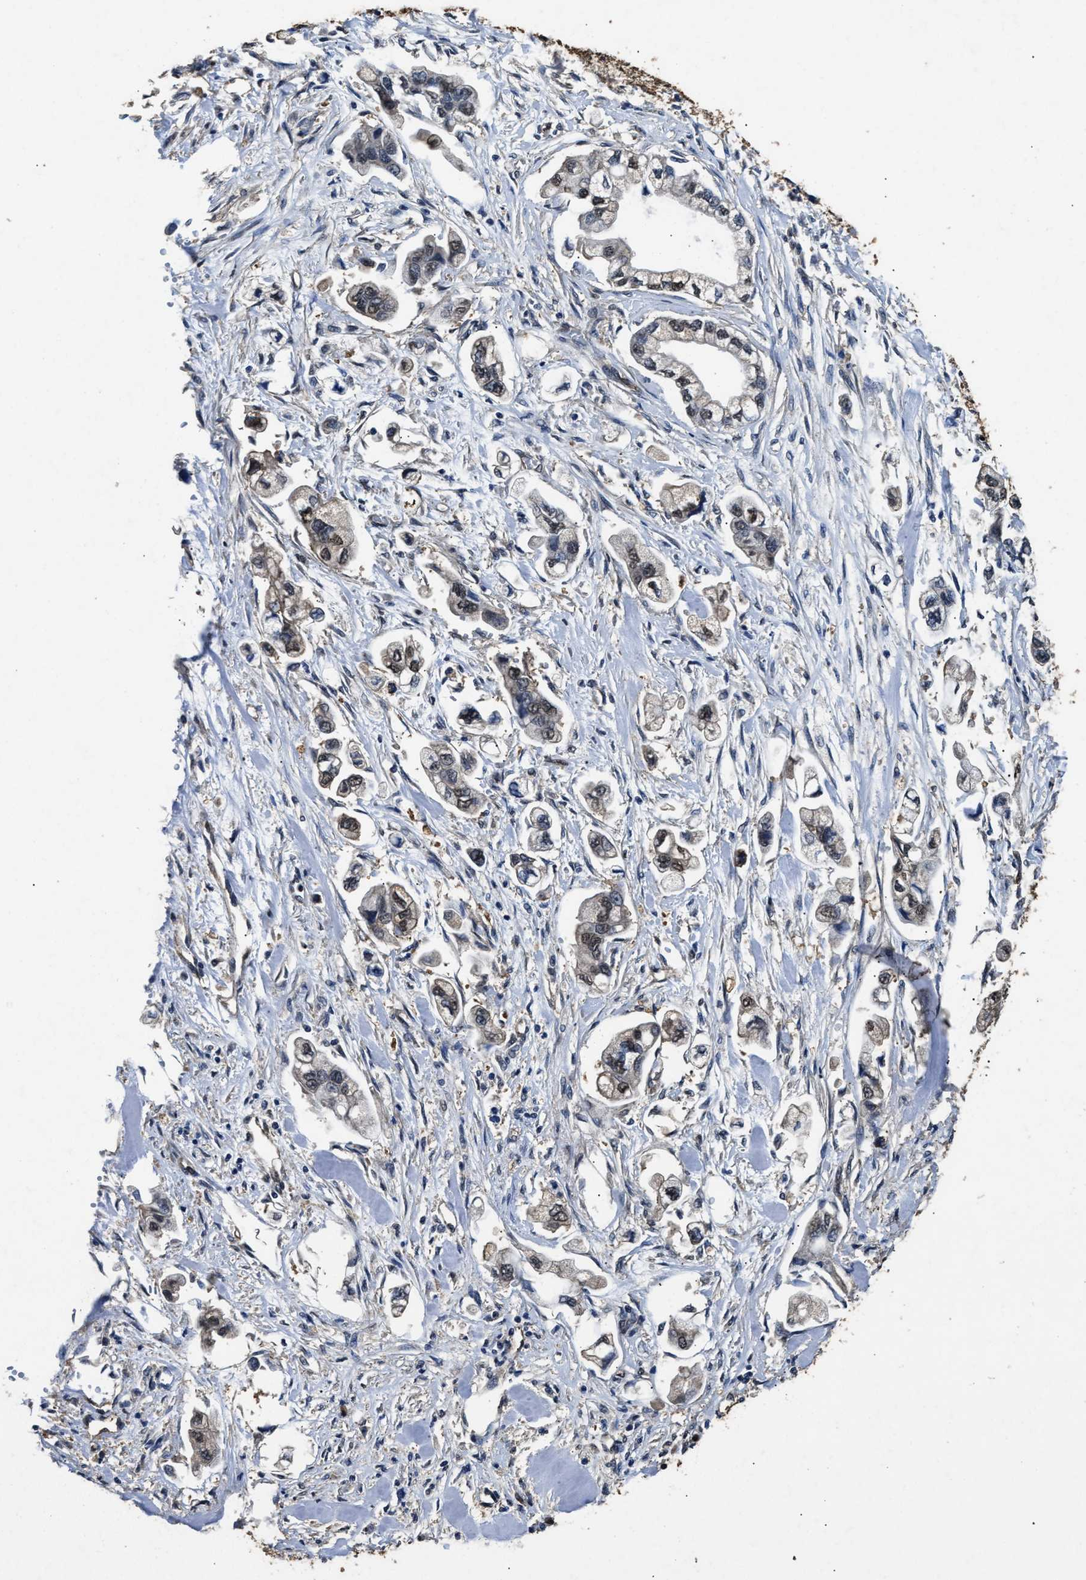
{"staining": {"intensity": "weak", "quantity": ">75%", "location": "nuclear"}, "tissue": "stomach cancer", "cell_type": "Tumor cells", "image_type": "cancer", "snomed": [{"axis": "morphology", "description": "Adenocarcinoma, NOS"}, {"axis": "topography", "description": "Stomach"}], "caption": "This micrograph reveals stomach cancer stained with IHC to label a protein in brown. The nuclear of tumor cells show weak positivity for the protein. Nuclei are counter-stained blue.", "gene": "YWHAE", "patient": {"sex": "male", "age": 62}}